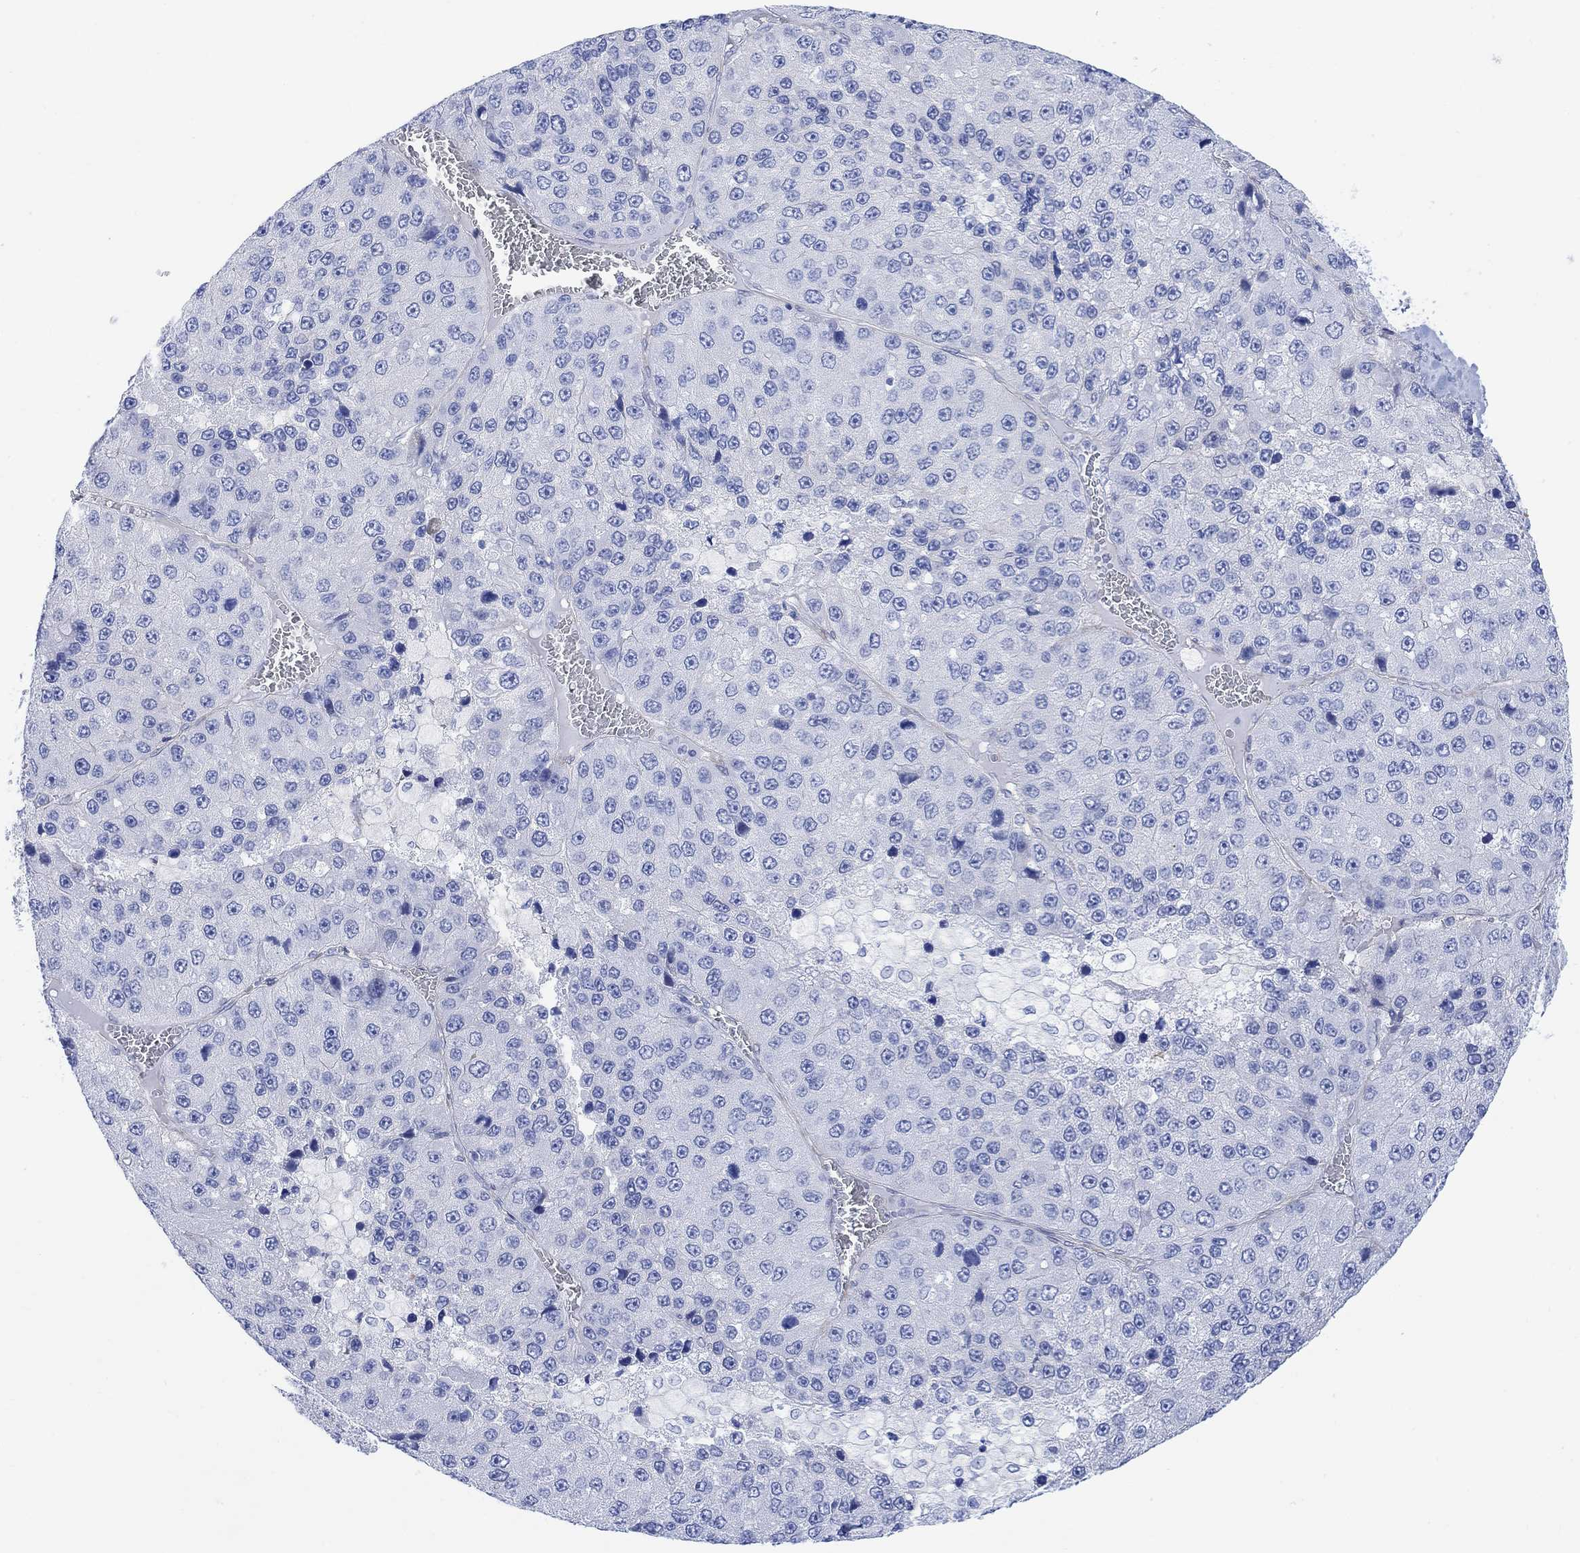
{"staining": {"intensity": "negative", "quantity": "none", "location": "none"}, "tissue": "liver cancer", "cell_type": "Tumor cells", "image_type": "cancer", "snomed": [{"axis": "morphology", "description": "Carcinoma, Hepatocellular, NOS"}, {"axis": "topography", "description": "Liver"}], "caption": "This is an IHC histopathology image of liver cancer. There is no expression in tumor cells.", "gene": "TLDC2", "patient": {"sex": "female", "age": 73}}